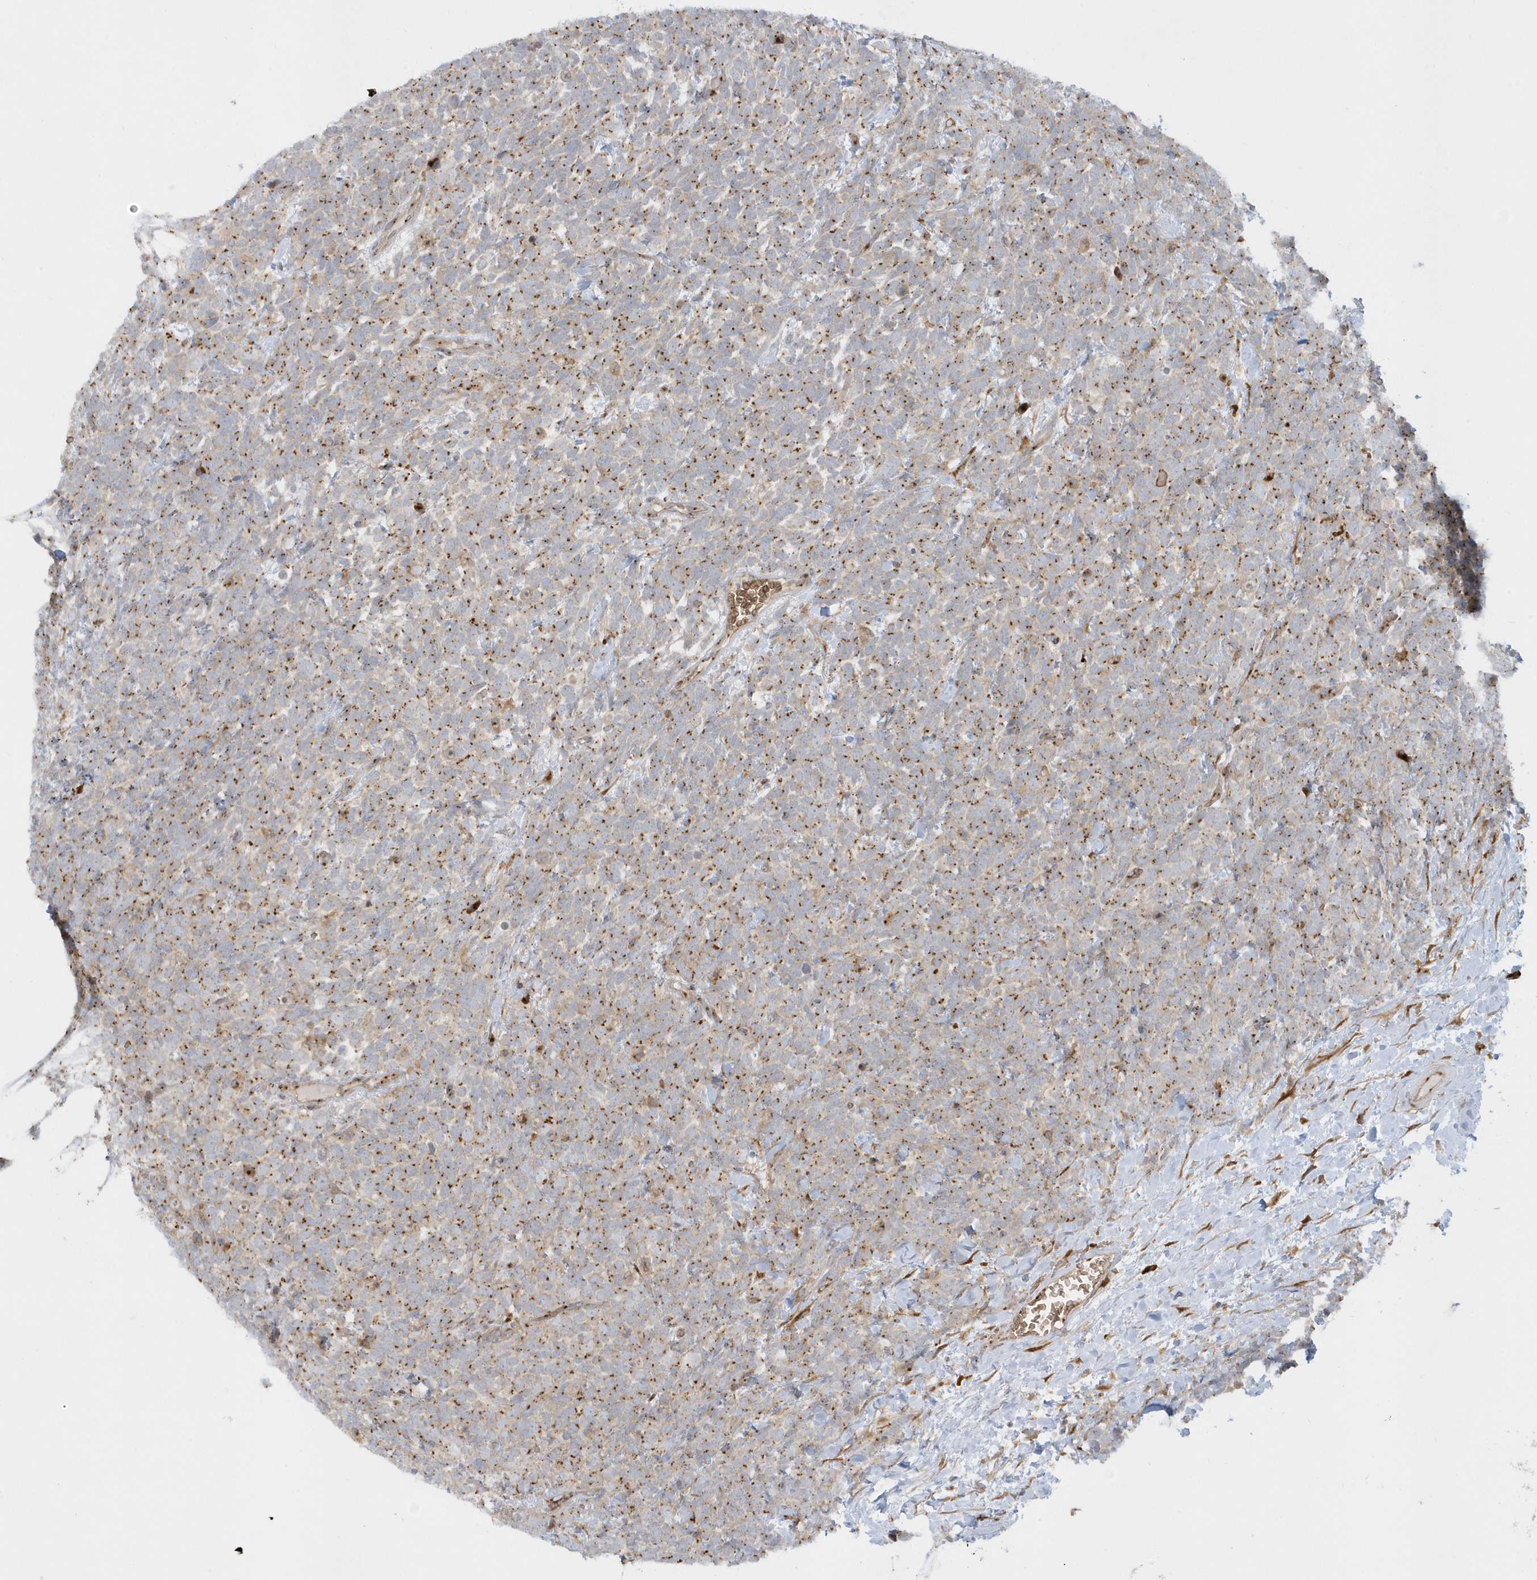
{"staining": {"intensity": "moderate", "quantity": ">75%", "location": "cytoplasmic/membranous"}, "tissue": "urothelial cancer", "cell_type": "Tumor cells", "image_type": "cancer", "snomed": [{"axis": "morphology", "description": "Urothelial carcinoma, High grade"}, {"axis": "topography", "description": "Urinary bladder"}], "caption": "IHC histopathology image of human high-grade urothelial carcinoma stained for a protein (brown), which demonstrates medium levels of moderate cytoplasmic/membranous positivity in approximately >75% of tumor cells.", "gene": "RPP40", "patient": {"sex": "female", "age": 82}}